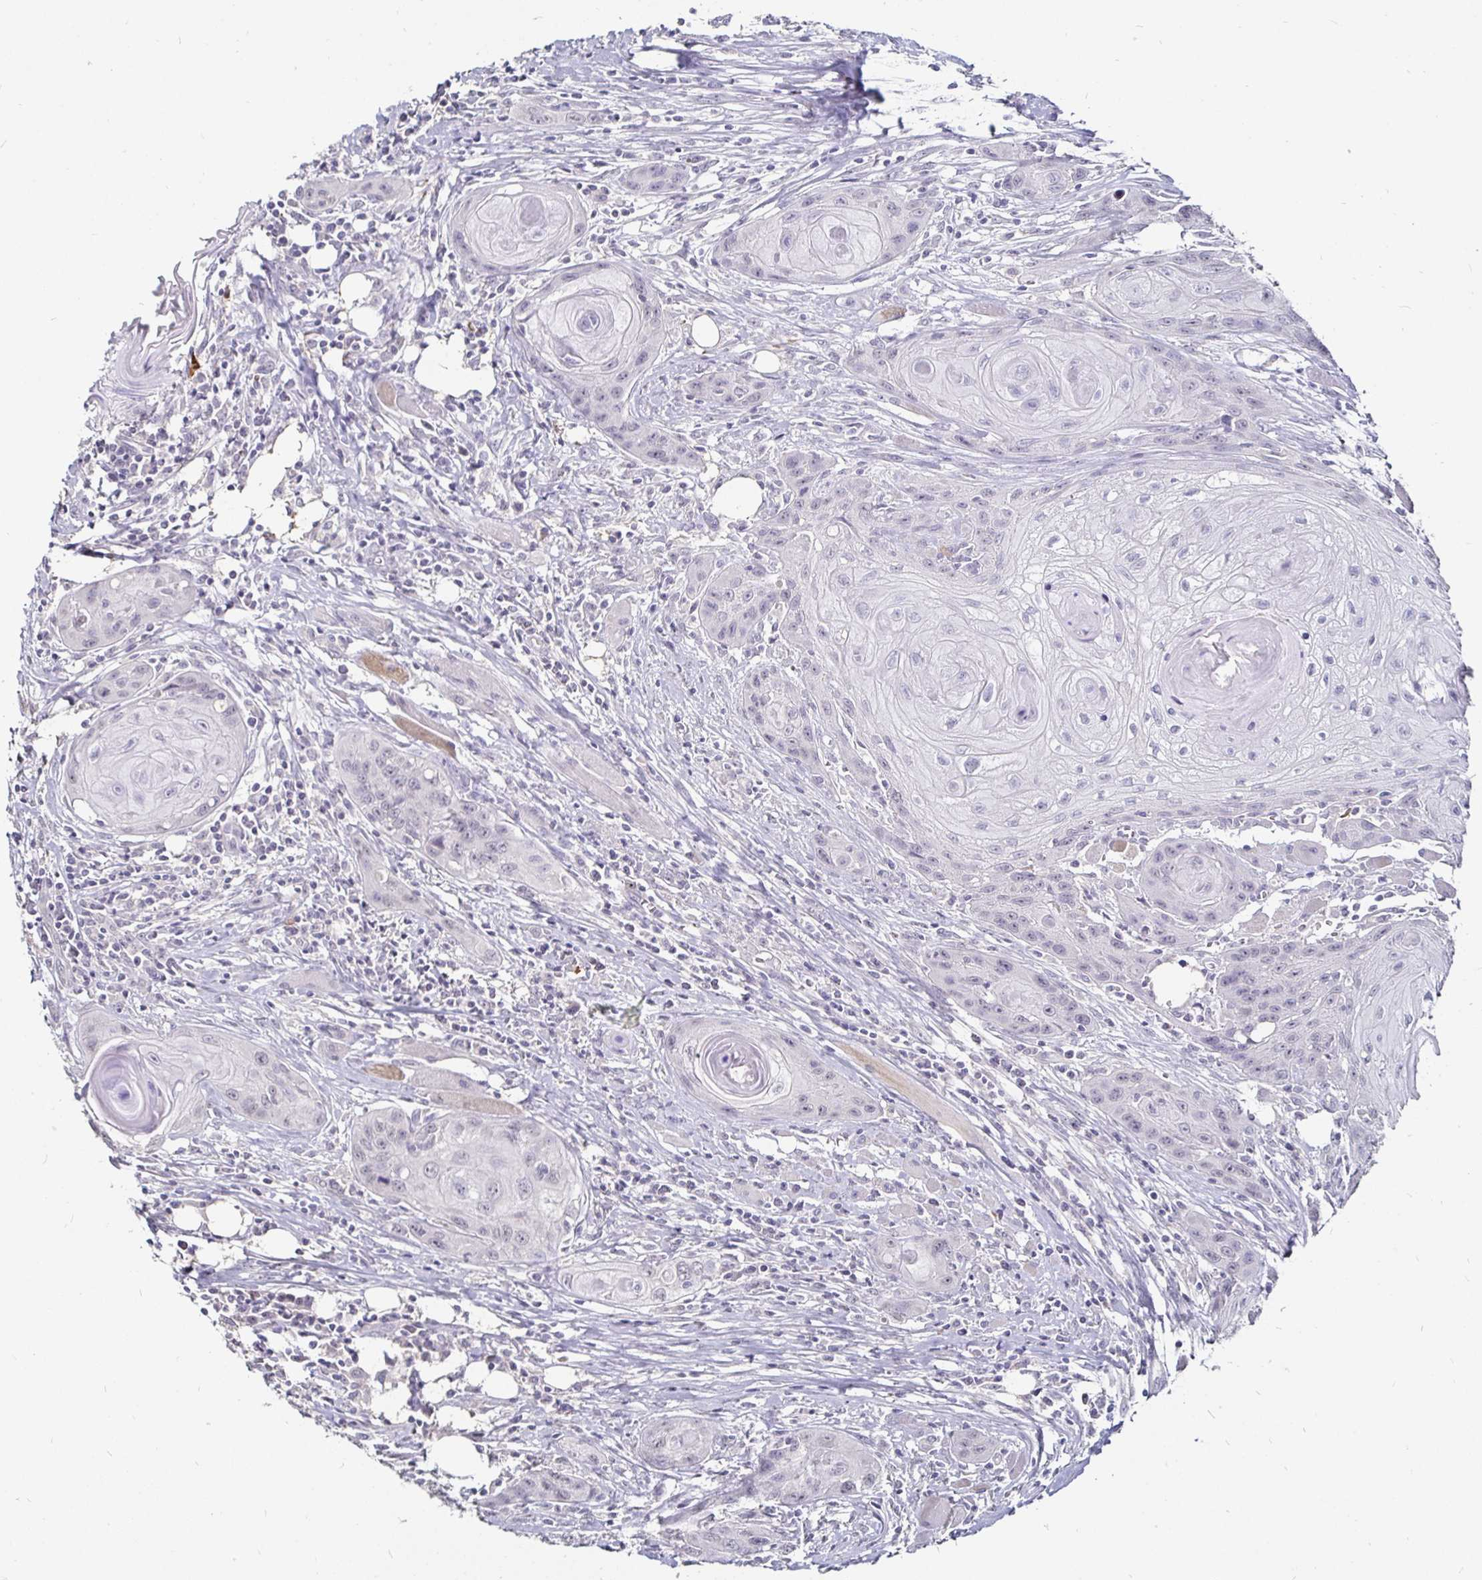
{"staining": {"intensity": "negative", "quantity": "none", "location": "none"}, "tissue": "head and neck cancer", "cell_type": "Tumor cells", "image_type": "cancer", "snomed": [{"axis": "morphology", "description": "Squamous cell carcinoma, NOS"}, {"axis": "topography", "description": "Oral tissue"}, {"axis": "topography", "description": "Head-Neck"}], "caption": "Immunohistochemistry (IHC) photomicrograph of neoplastic tissue: head and neck cancer (squamous cell carcinoma) stained with DAB displays no significant protein expression in tumor cells. (DAB immunohistochemistry (IHC) with hematoxylin counter stain).", "gene": "FAIM2", "patient": {"sex": "male", "age": 58}}